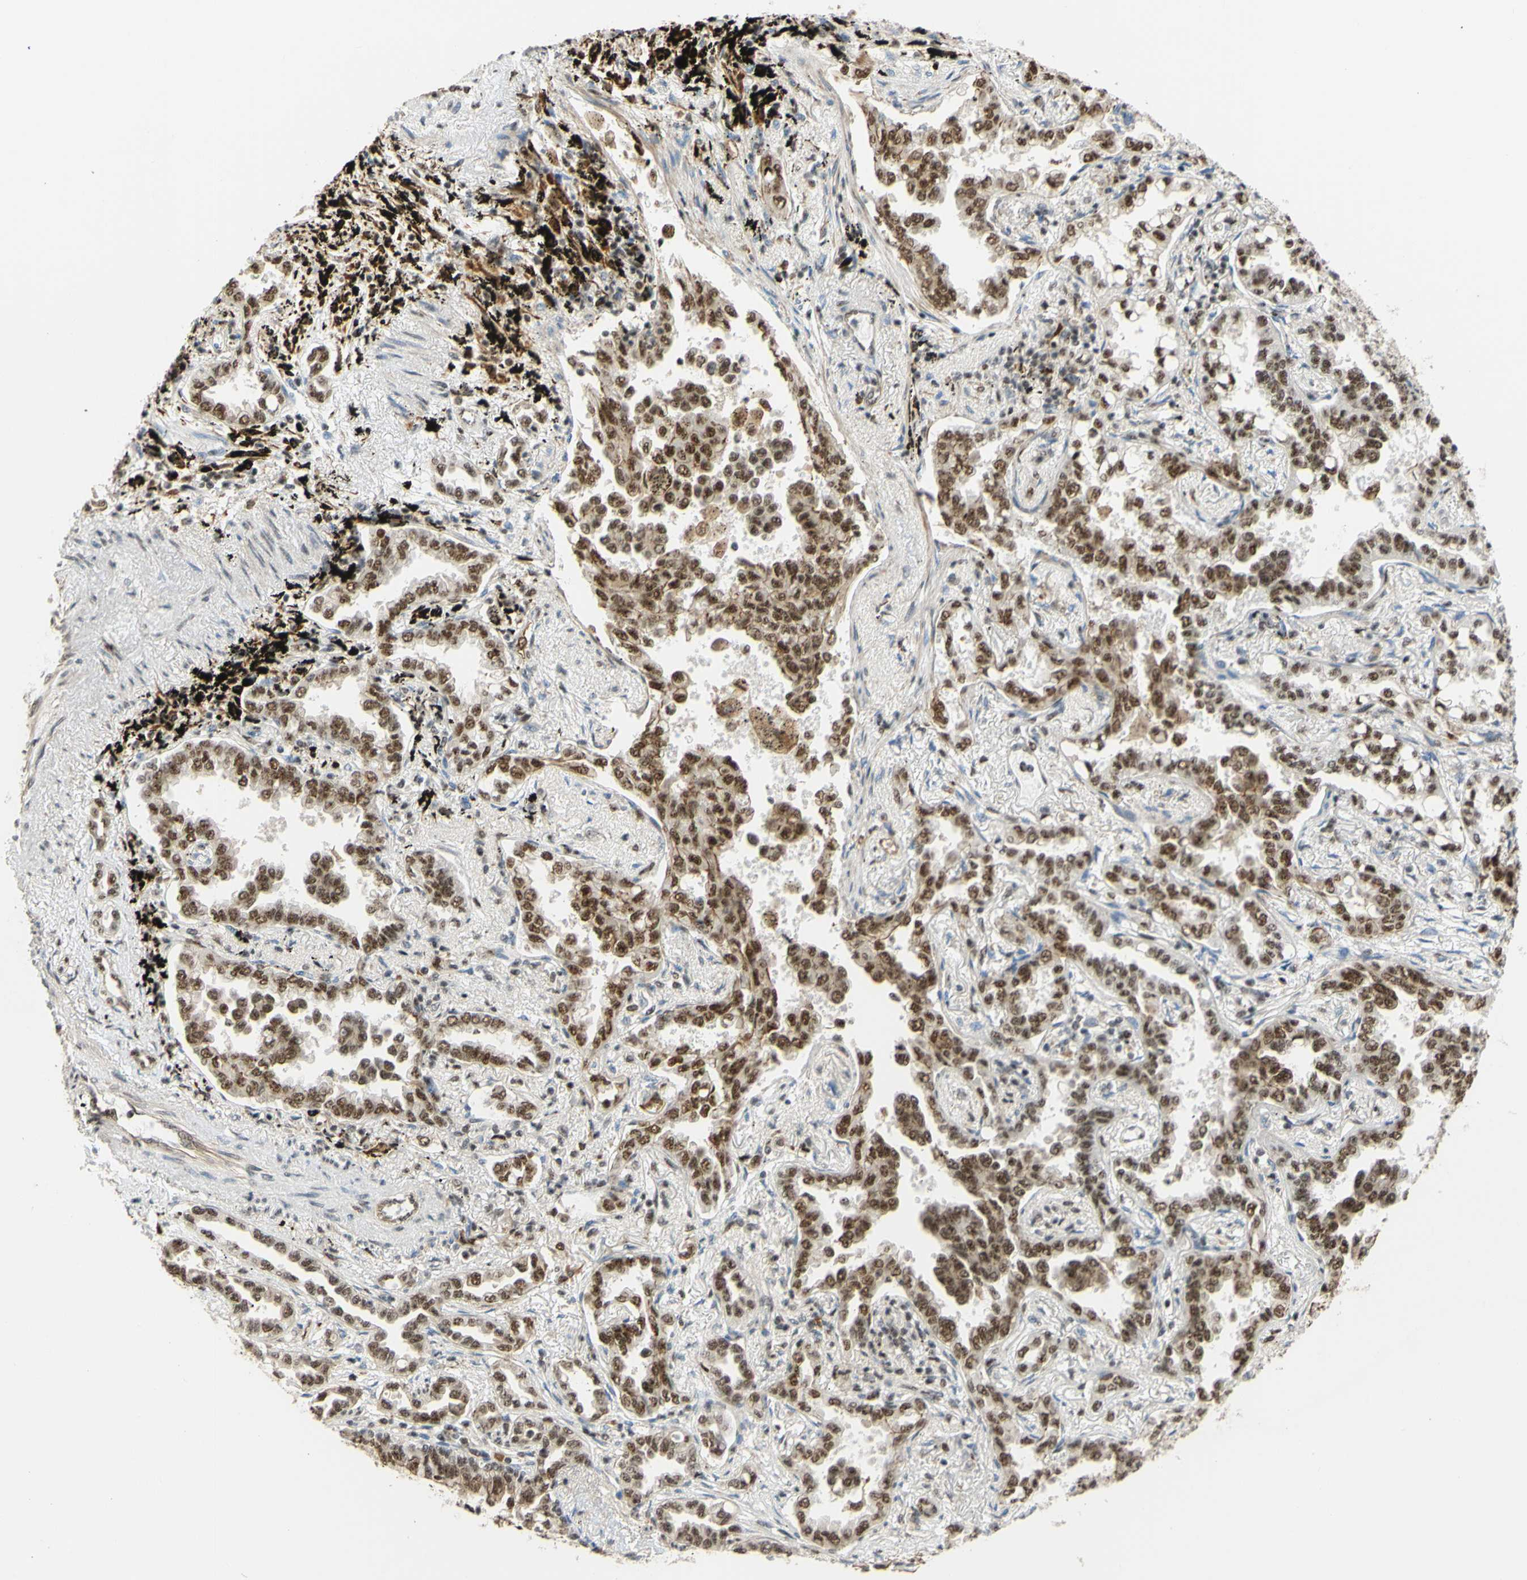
{"staining": {"intensity": "moderate", "quantity": ">75%", "location": "nuclear"}, "tissue": "lung cancer", "cell_type": "Tumor cells", "image_type": "cancer", "snomed": [{"axis": "morphology", "description": "Normal tissue, NOS"}, {"axis": "morphology", "description": "Adenocarcinoma, NOS"}, {"axis": "topography", "description": "Lung"}], "caption": "Human lung cancer stained with a brown dye demonstrates moderate nuclear positive expression in about >75% of tumor cells.", "gene": "SAP18", "patient": {"sex": "male", "age": 59}}